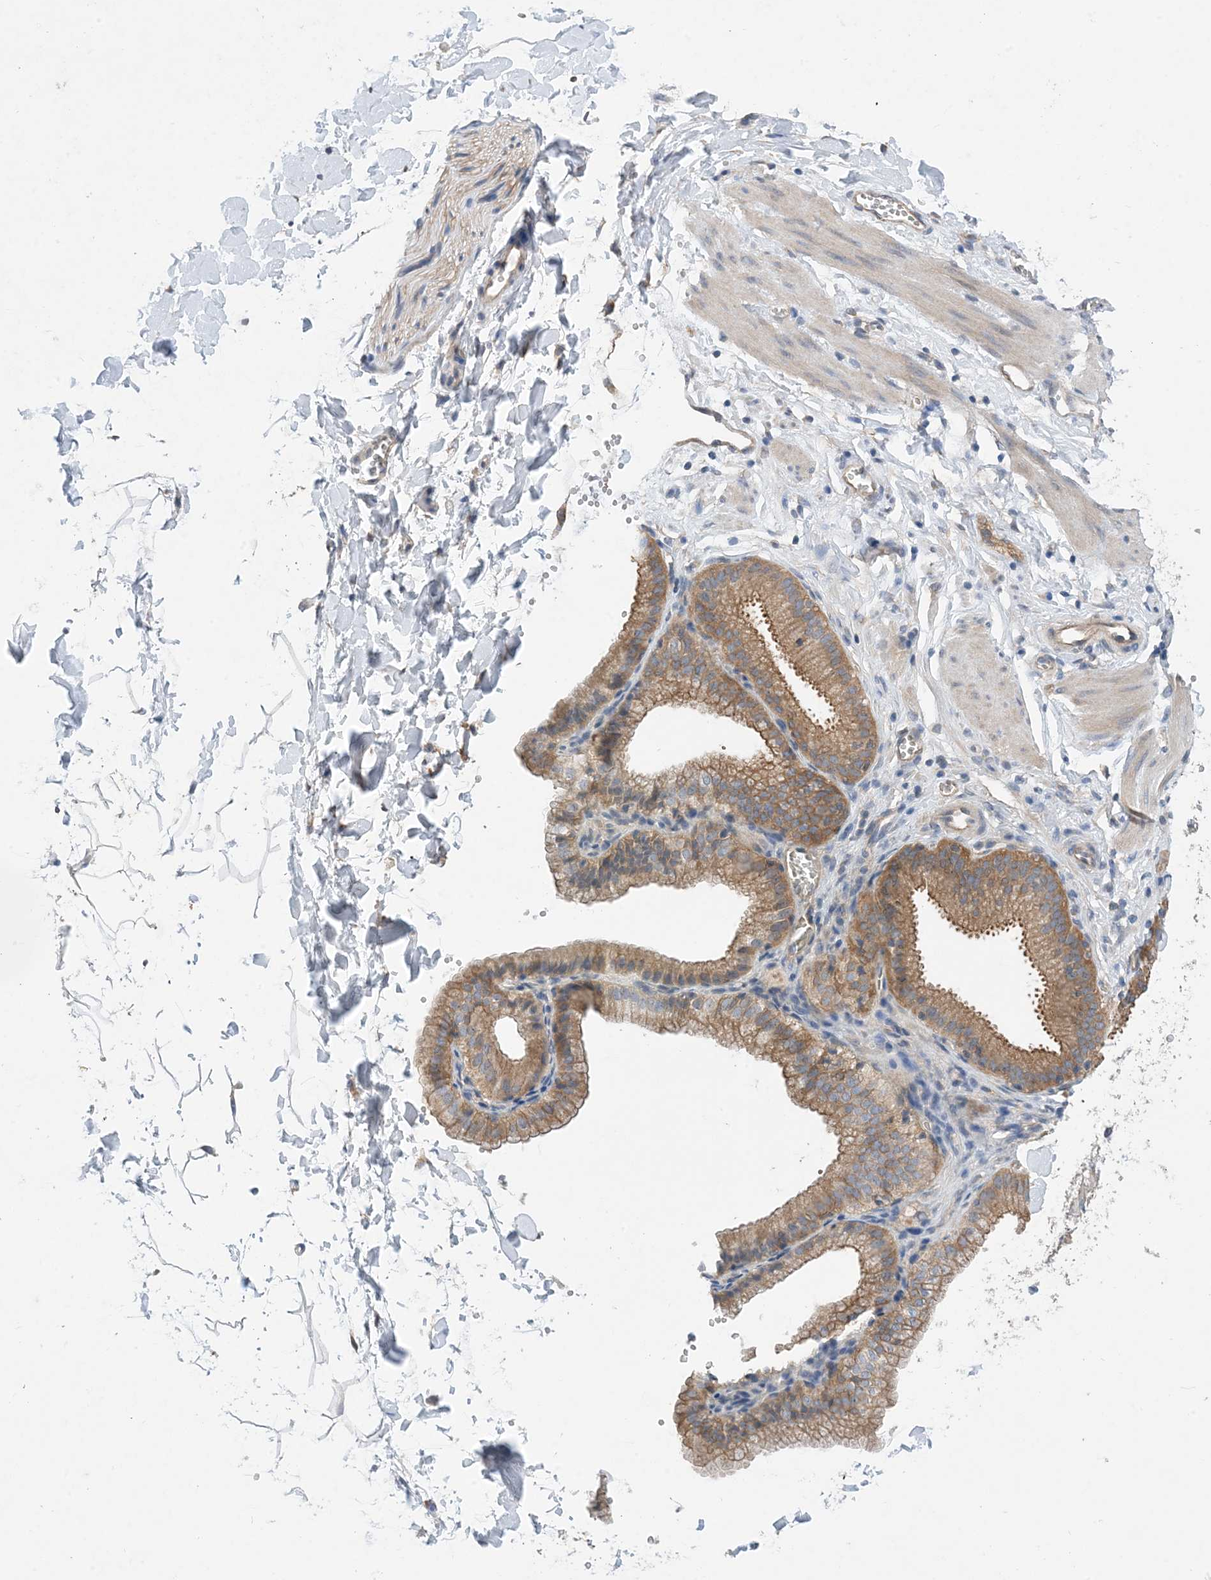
{"staining": {"intensity": "weak", "quantity": ">75%", "location": "cytoplasmic/membranous"}, "tissue": "adipose tissue", "cell_type": "Adipocytes", "image_type": "normal", "snomed": [{"axis": "morphology", "description": "Normal tissue, NOS"}, {"axis": "topography", "description": "Gallbladder"}, {"axis": "topography", "description": "Peripheral nerve tissue"}], "caption": "Human adipose tissue stained with a brown dye displays weak cytoplasmic/membranous positive positivity in approximately >75% of adipocytes.", "gene": "EHBP1", "patient": {"sex": "male", "age": 38}}